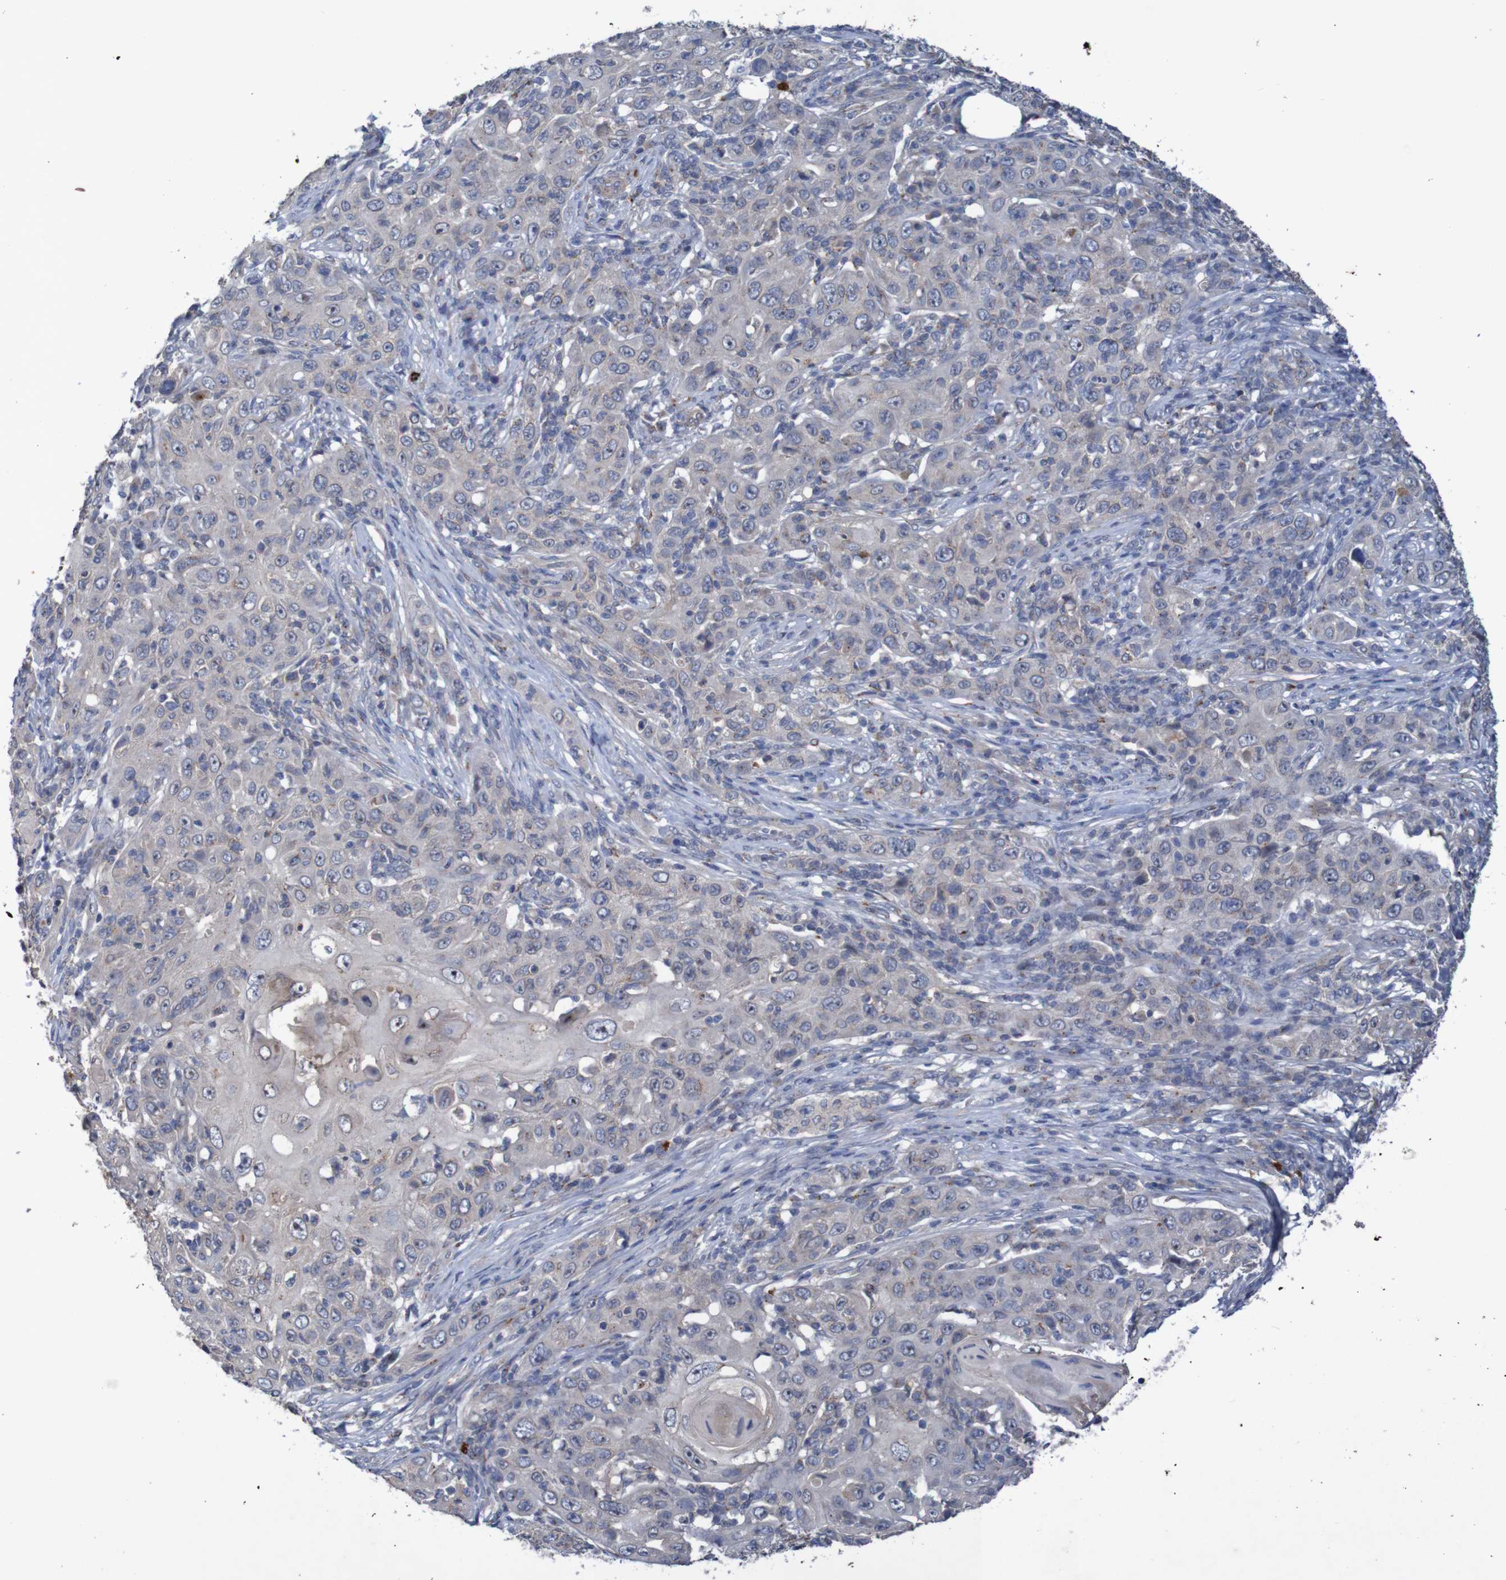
{"staining": {"intensity": "negative", "quantity": "none", "location": "none"}, "tissue": "skin cancer", "cell_type": "Tumor cells", "image_type": "cancer", "snomed": [{"axis": "morphology", "description": "Squamous cell carcinoma, NOS"}, {"axis": "topography", "description": "Skin"}], "caption": "Tumor cells show no significant positivity in skin cancer.", "gene": "ANGPT4", "patient": {"sex": "female", "age": 88}}